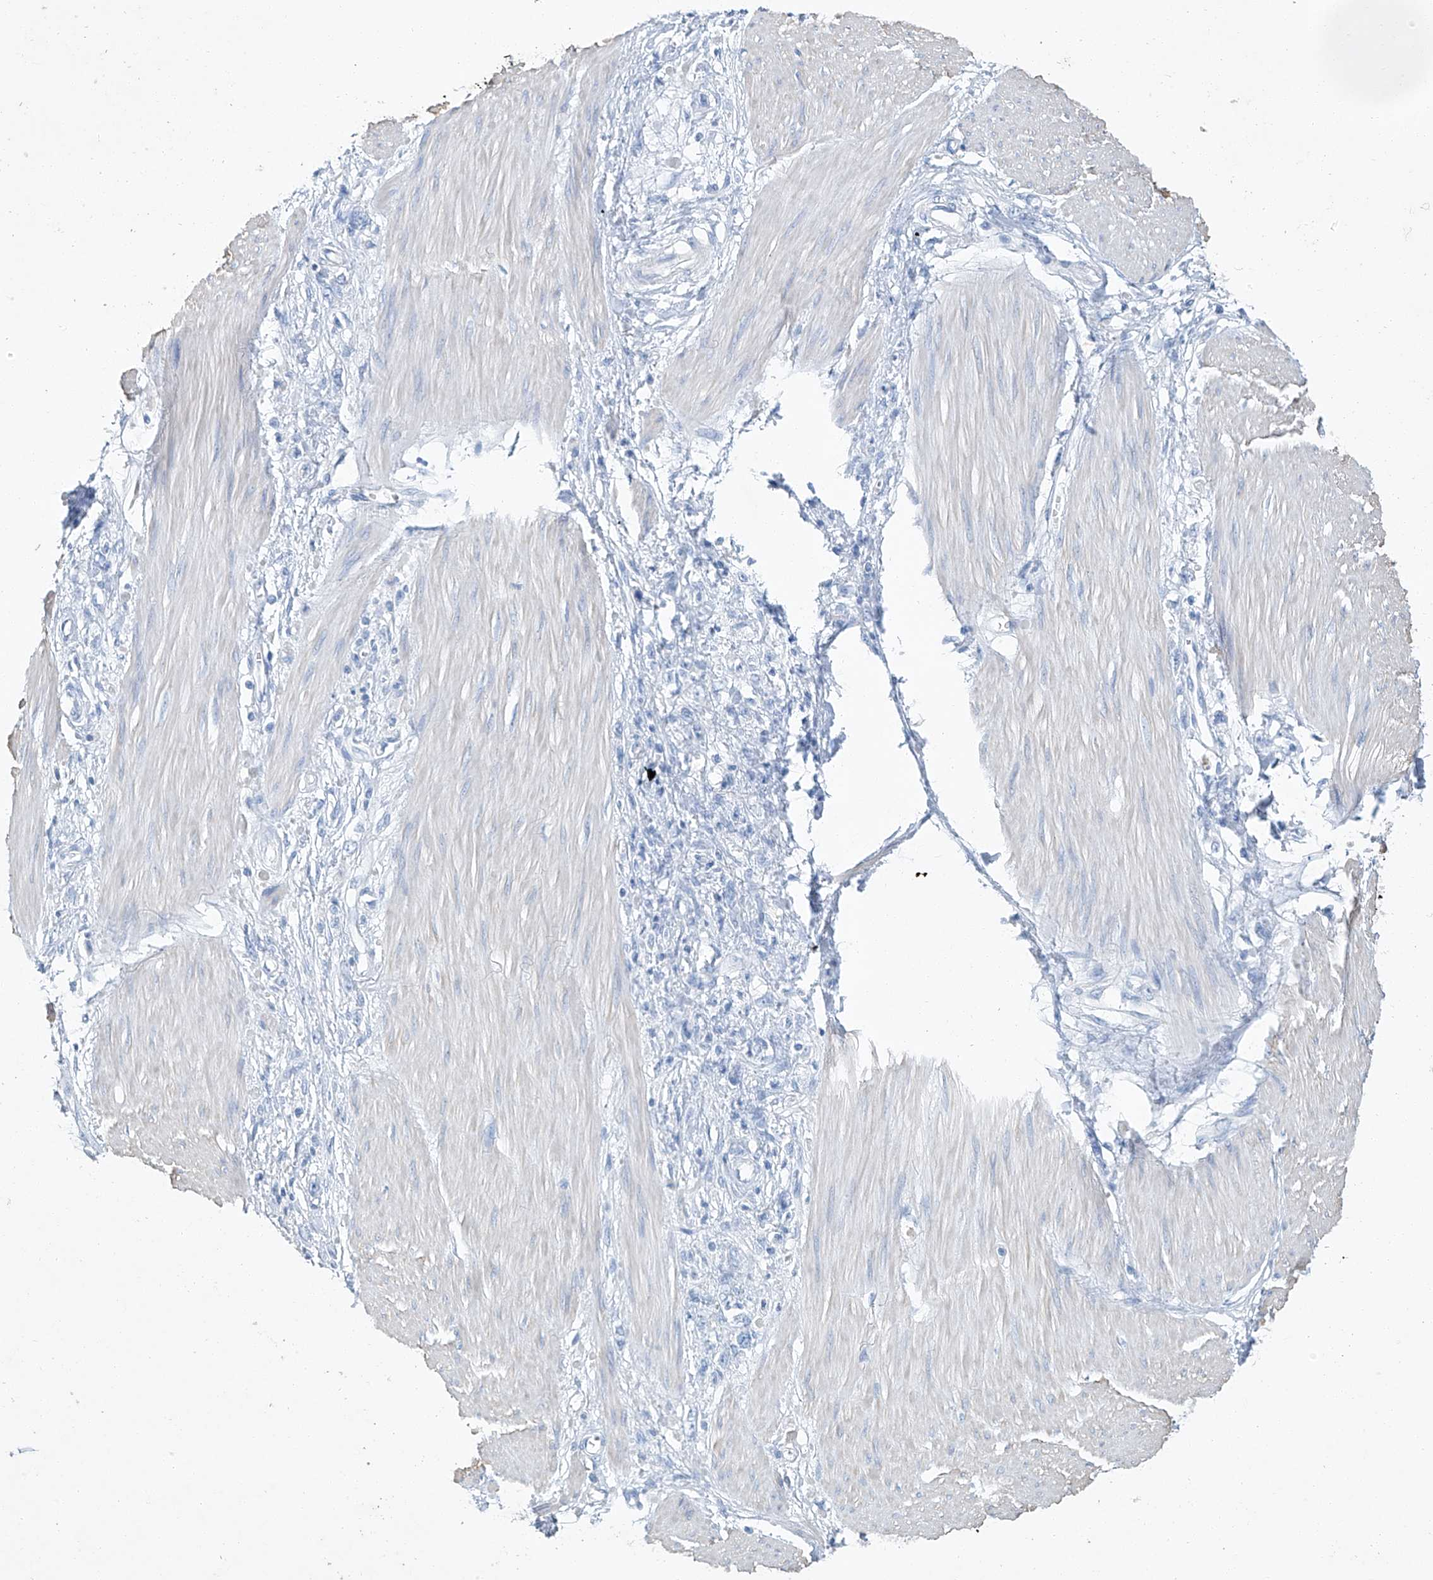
{"staining": {"intensity": "negative", "quantity": "none", "location": "none"}, "tissue": "stomach cancer", "cell_type": "Tumor cells", "image_type": "cancer", "snomed": [{"axis": "morphology", "description": "Adenocarcinoma, NOS"}, {"axis": "topography", "description": "Stomach"}], "caption": "Adenocarcinoma (stomach) was stained to show a protein in brown. There is no significant staining in tumor cells. Brightfield microscopy of IHC stained with DAB (brown) and hematoxylin (blue), captured at high magnification.", "gene": "C1orf87", "patient": {"sex": "female", "age": 76}}